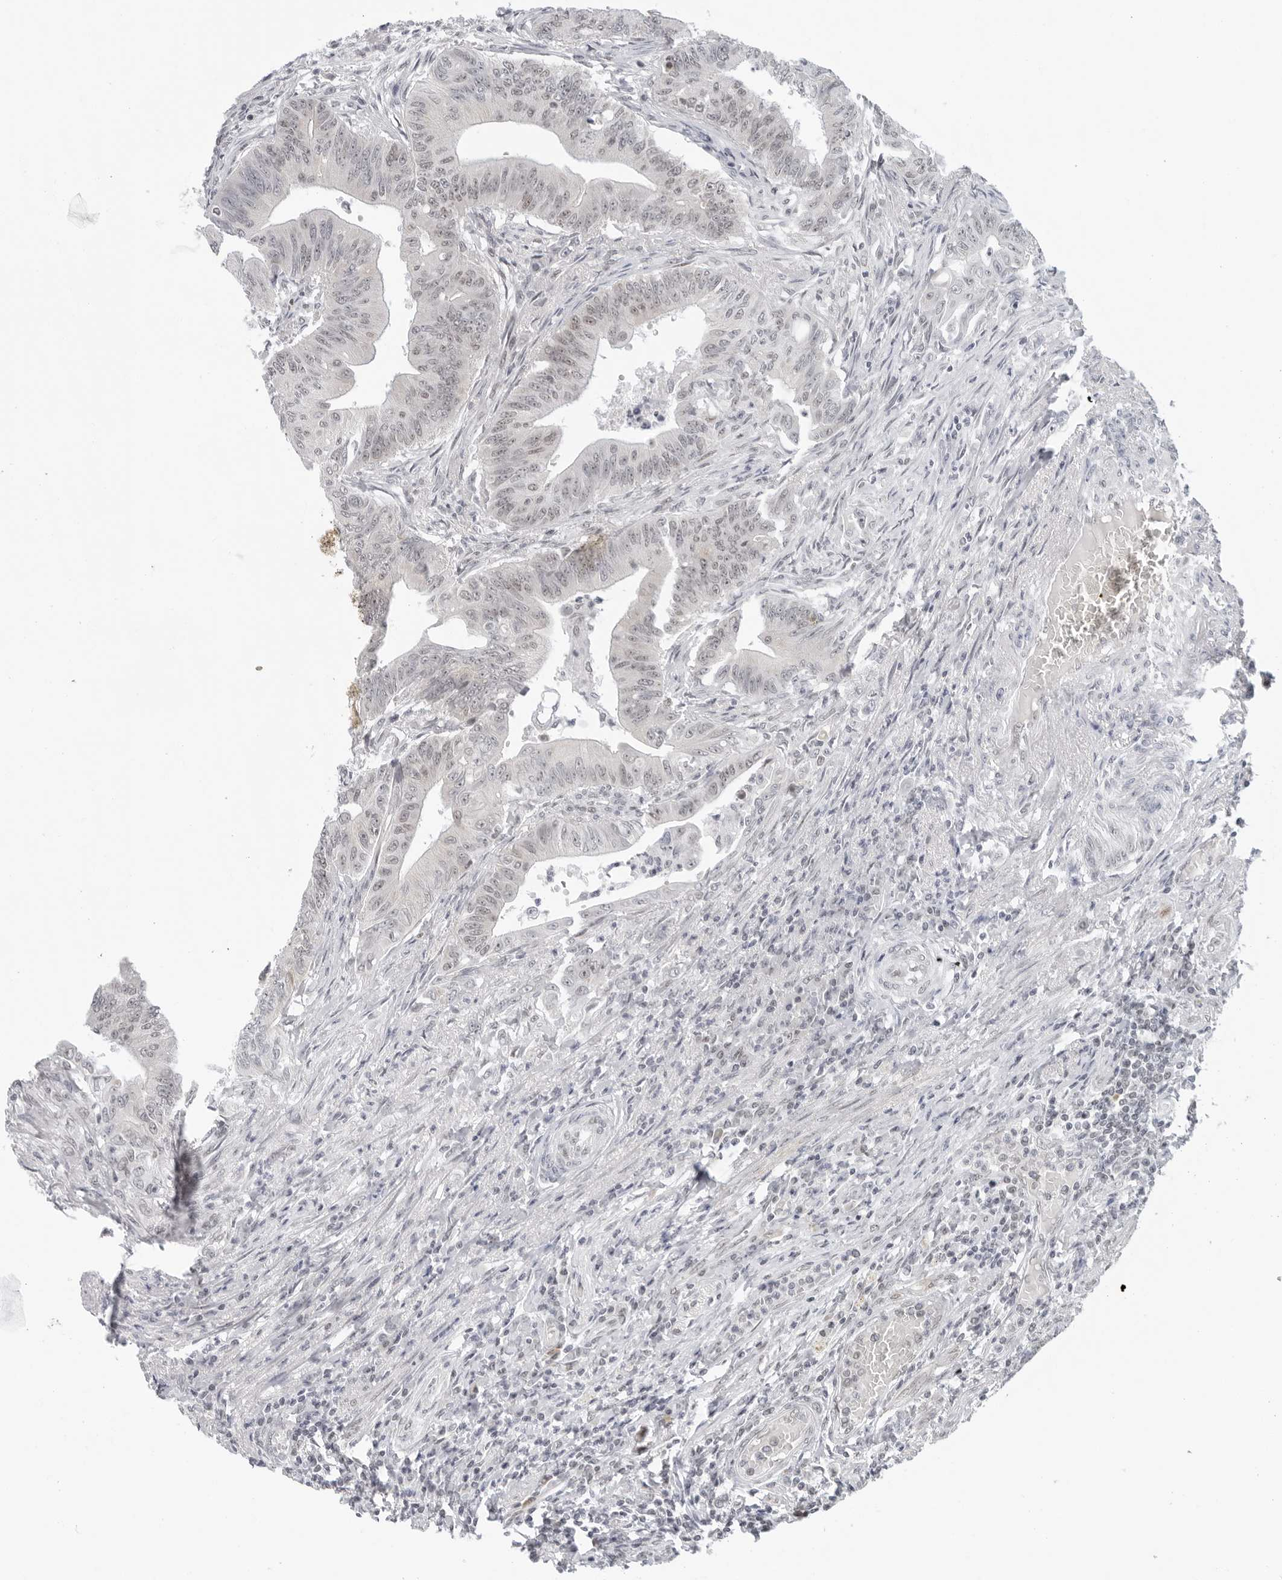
{"staining": {"intensity": "weak", "quantity": "<25%", "location": "nuclear"}, "tissue": "colorectal cancer", "cell_type": "Tumor cells", "image_type": "cancer", "snomed": [{"axis": "morphology", "description": "Adenoma, NOS"}, {"axis": "morphology", "description": "Adenocarcinoma, NOS"}, {"axis": "topography", "description": "Colon"}], "caption": "A micrograph of colorectal adenoma stained for a protein reveals no brown staining in tumor cells. (DAB (3,3'-diaminobenzidine) immunohistochemistry, high magnification).", "gene": "FOXK2", "patient": {"sex": "male", "age": 79}}